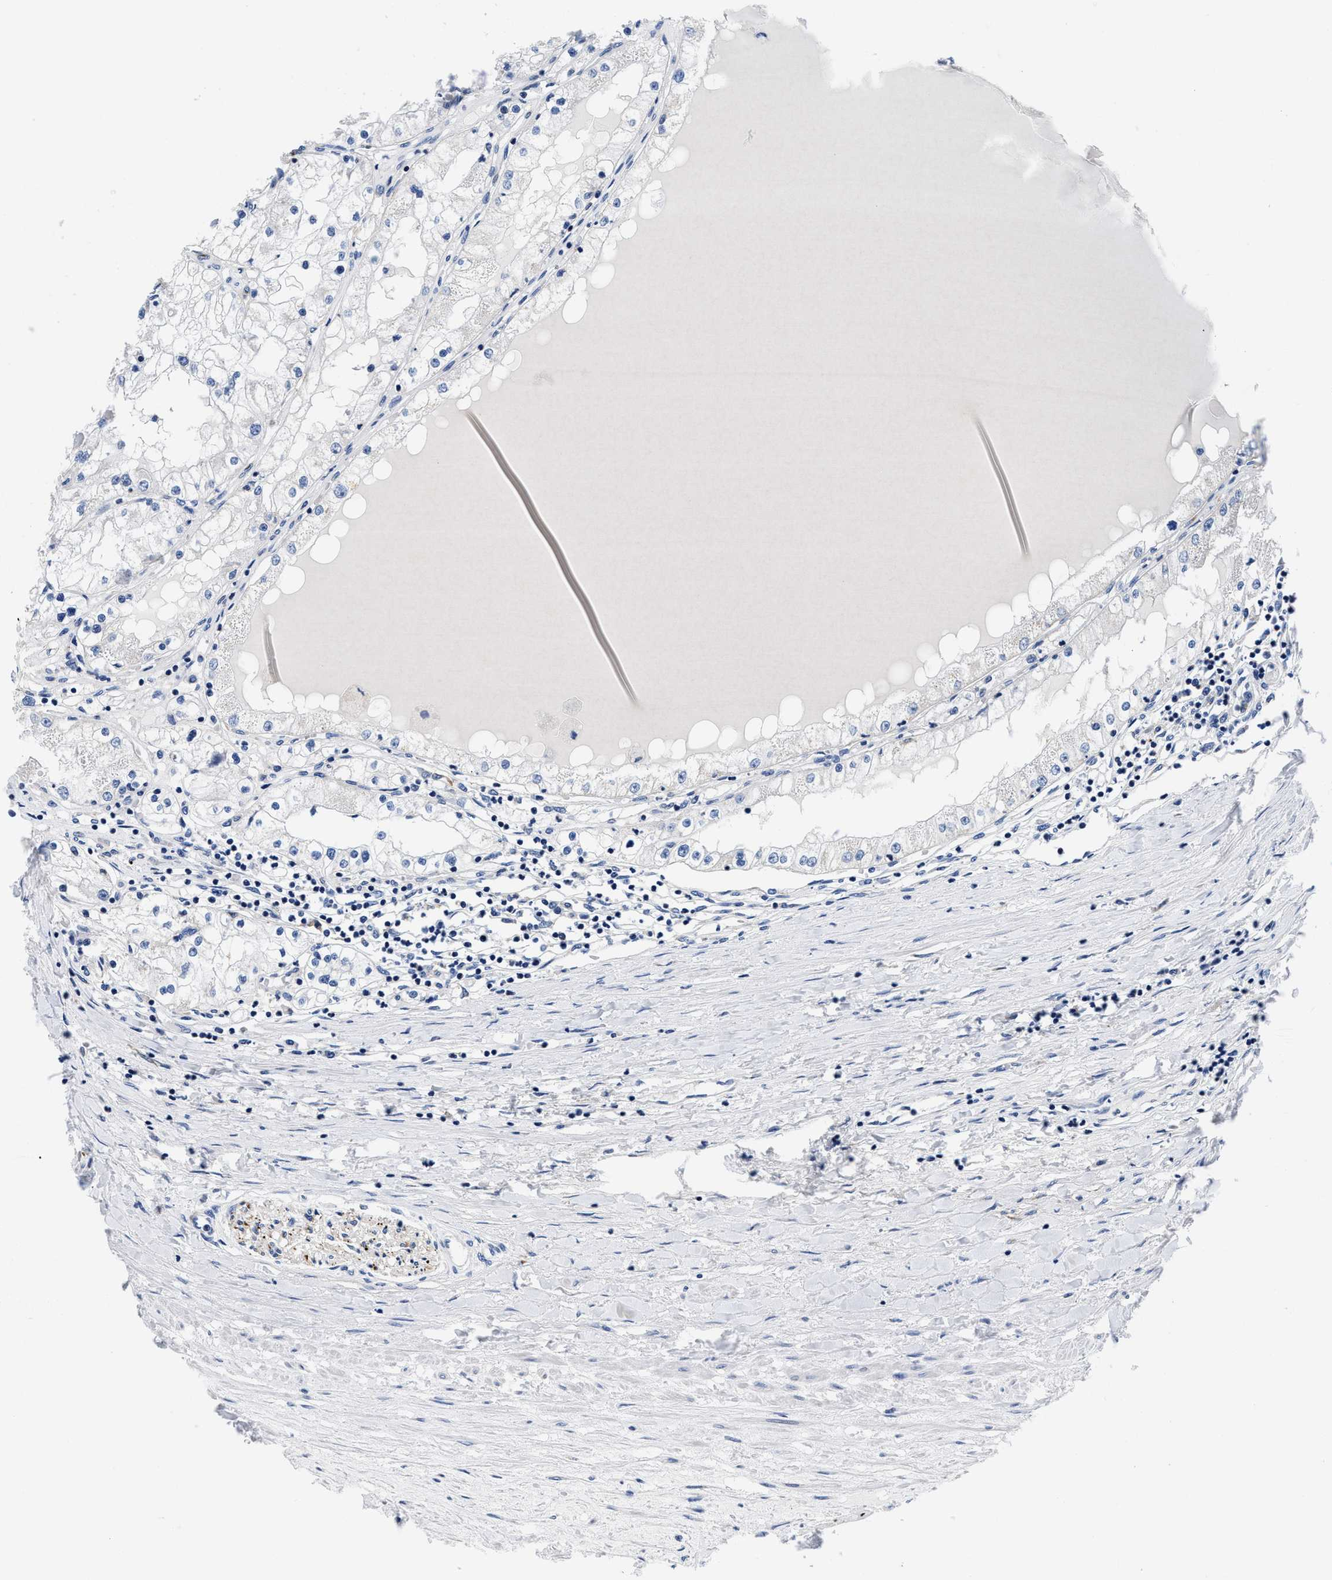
{"staining": {"intensity": "negative", "quantity": "none", "location": "none"}, "tissue": "renal cancer", "cell_type": "Tumor cells", "image_type": "cancer", "snomed": [{"axis": "morphology", "description": "Adenocarcinoma, NOS"}, {"axis": "topography", "description": "Kidney"}], "caption": "A histopathology image of human renal adenocarcinoma is negative for staining in tumor cells.", "gene": "SLC35F1", "patient": {"sex": "male", "age": 68}}